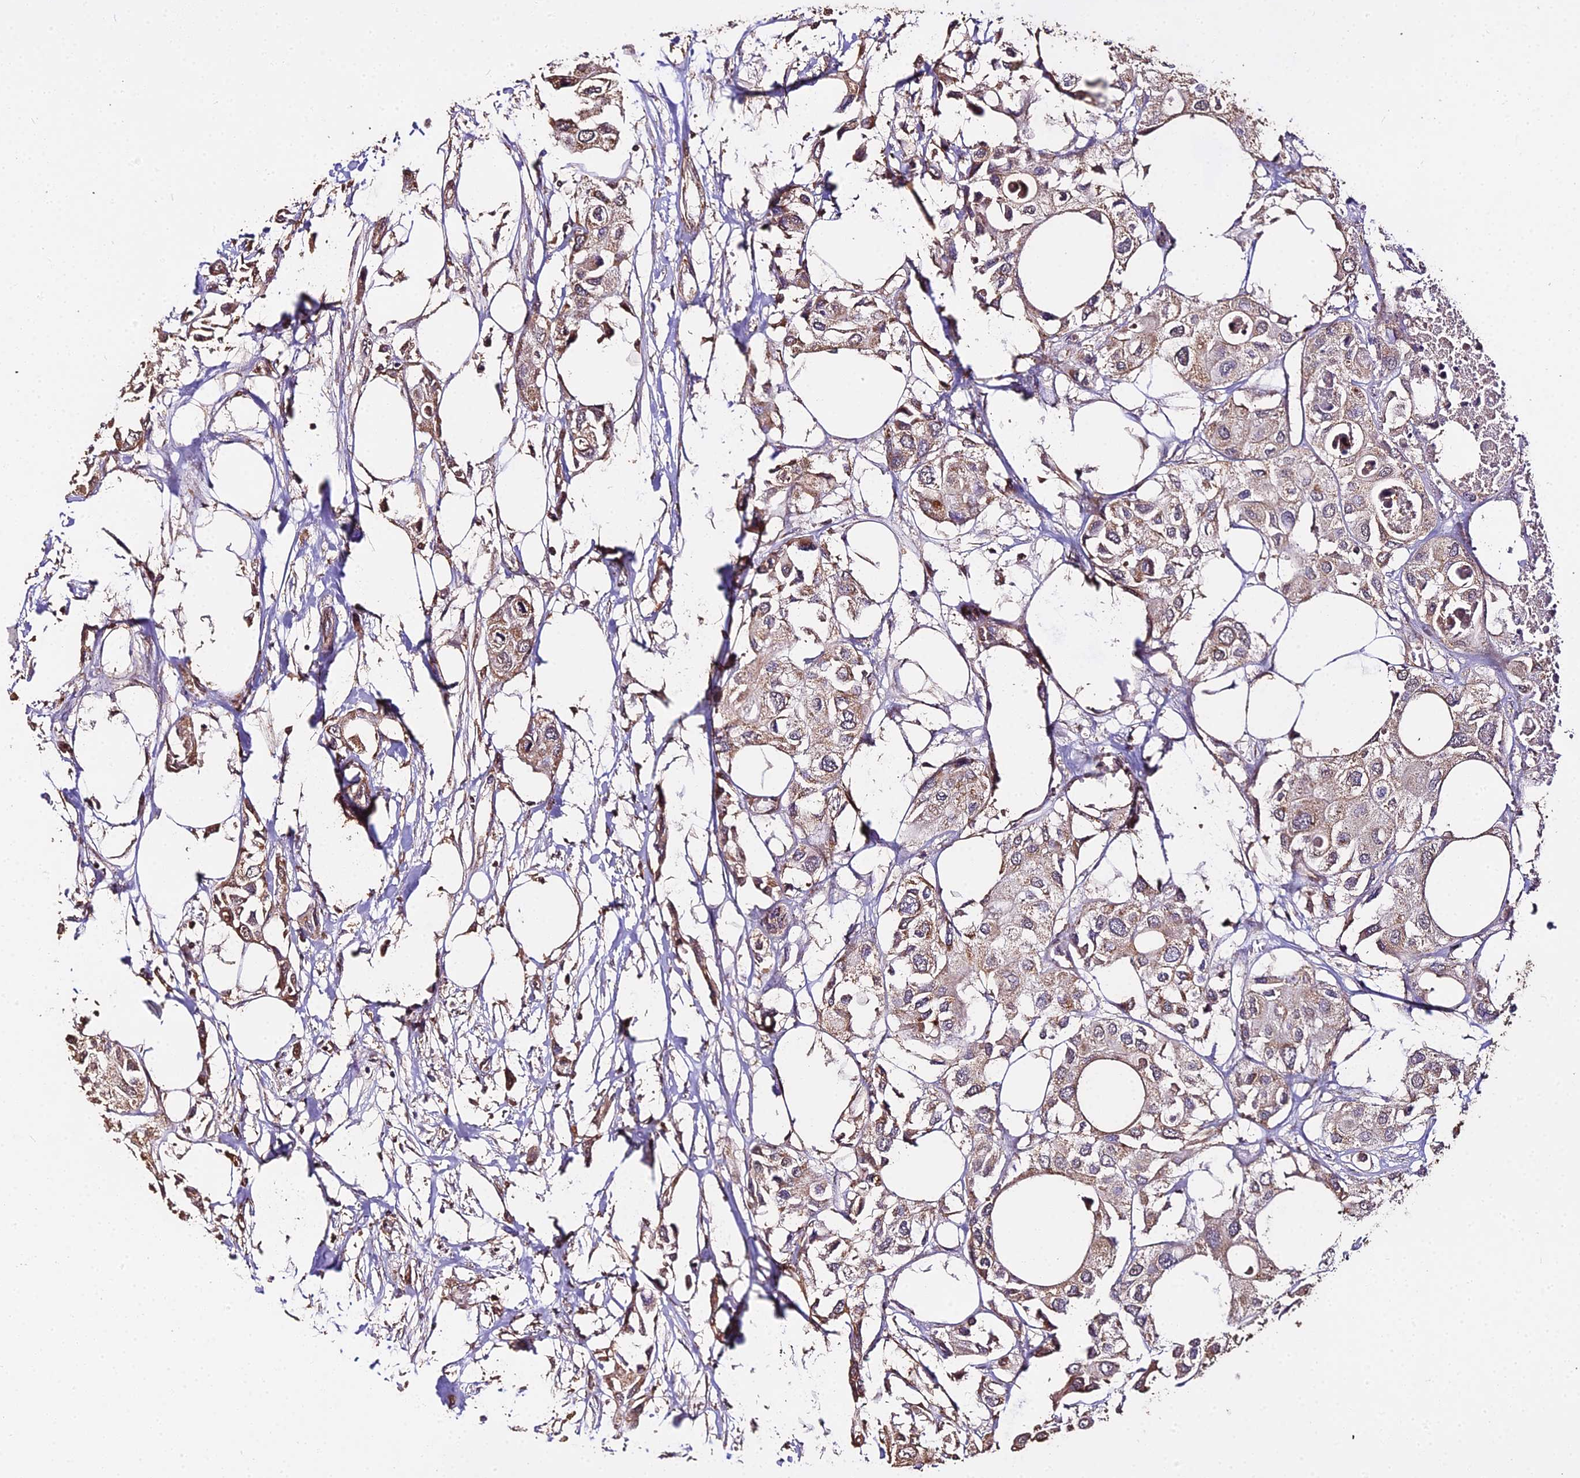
{"staining": {"intensity": "weak", "quantity": ">75%", "location": "cytoplasmic/membranous"}, "tissue": "urothelial cancer", "cell_type": "Tumor cells", "image_type": "cancer", "snomed": [{"axis": "morphology", "description": "Urothelial carcinoma, High grade"}, {"axis": "topography", "description": "Urinary bladder"}], "caption": "Tumor cells show low levels of weak cytoplasmic/membranous positivity in approximately >75% of cells in human urothelial cancer.", "gene": "METTL13", "patient": {"sex": "male", "age": 64}}